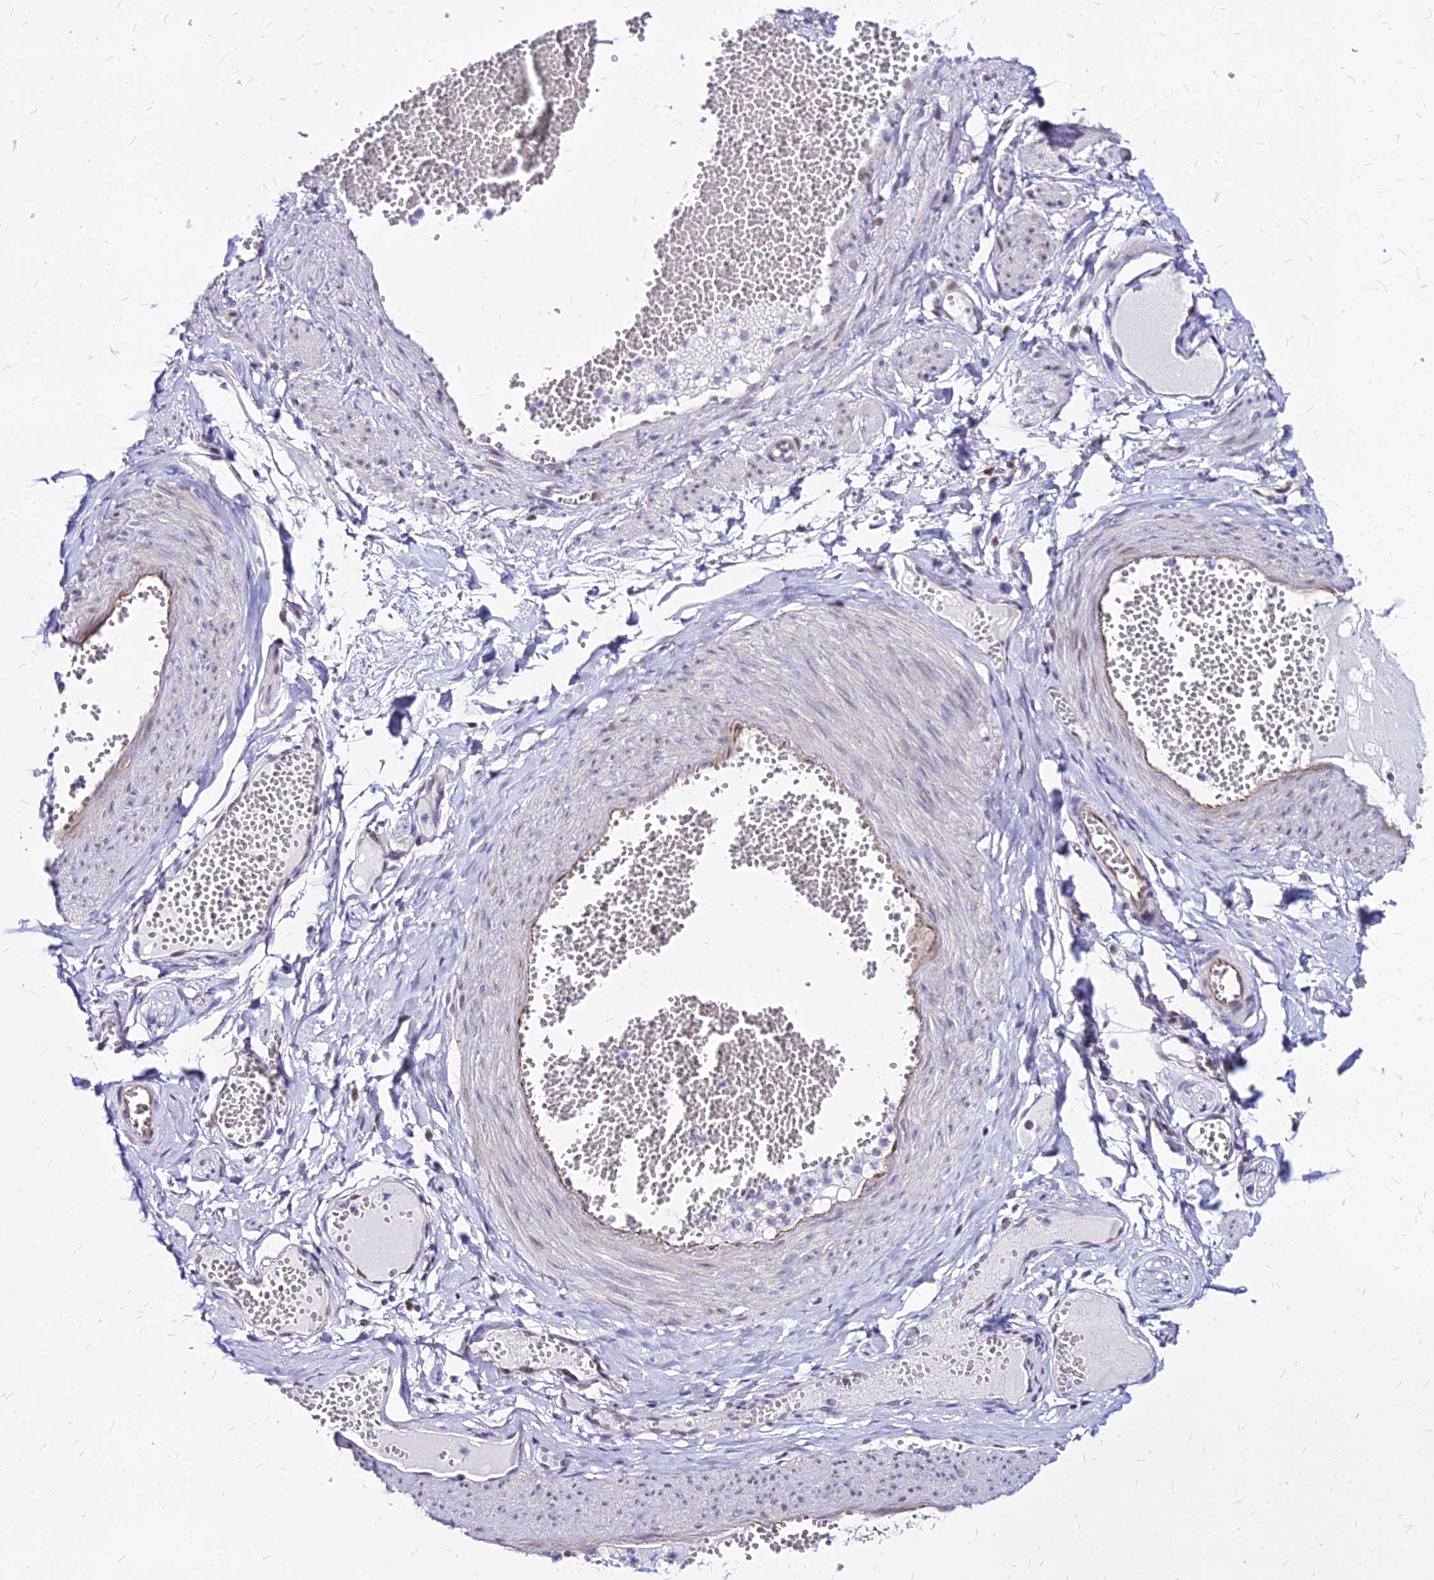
{"staining": {"intensity": "negative", "quantity": "none", "location": "none"}, "tissue": "adipose tissue", "cell_type": "Adipocytes", "image_type": "normal", "snomed": [{"axis": "morphology", "description": "Normal tissue, NOS"}, {"axis": "topography", "description": "Smooth muscle"}, {"axis": "topography", "description": "Peripheral nerve tissue"}], "caption": "Histopathology image shows no significant protein expression in adipocytes of normal adipose tissue.", "gene": "FDX2", "patient": {"sex": "female", "age": 39}}